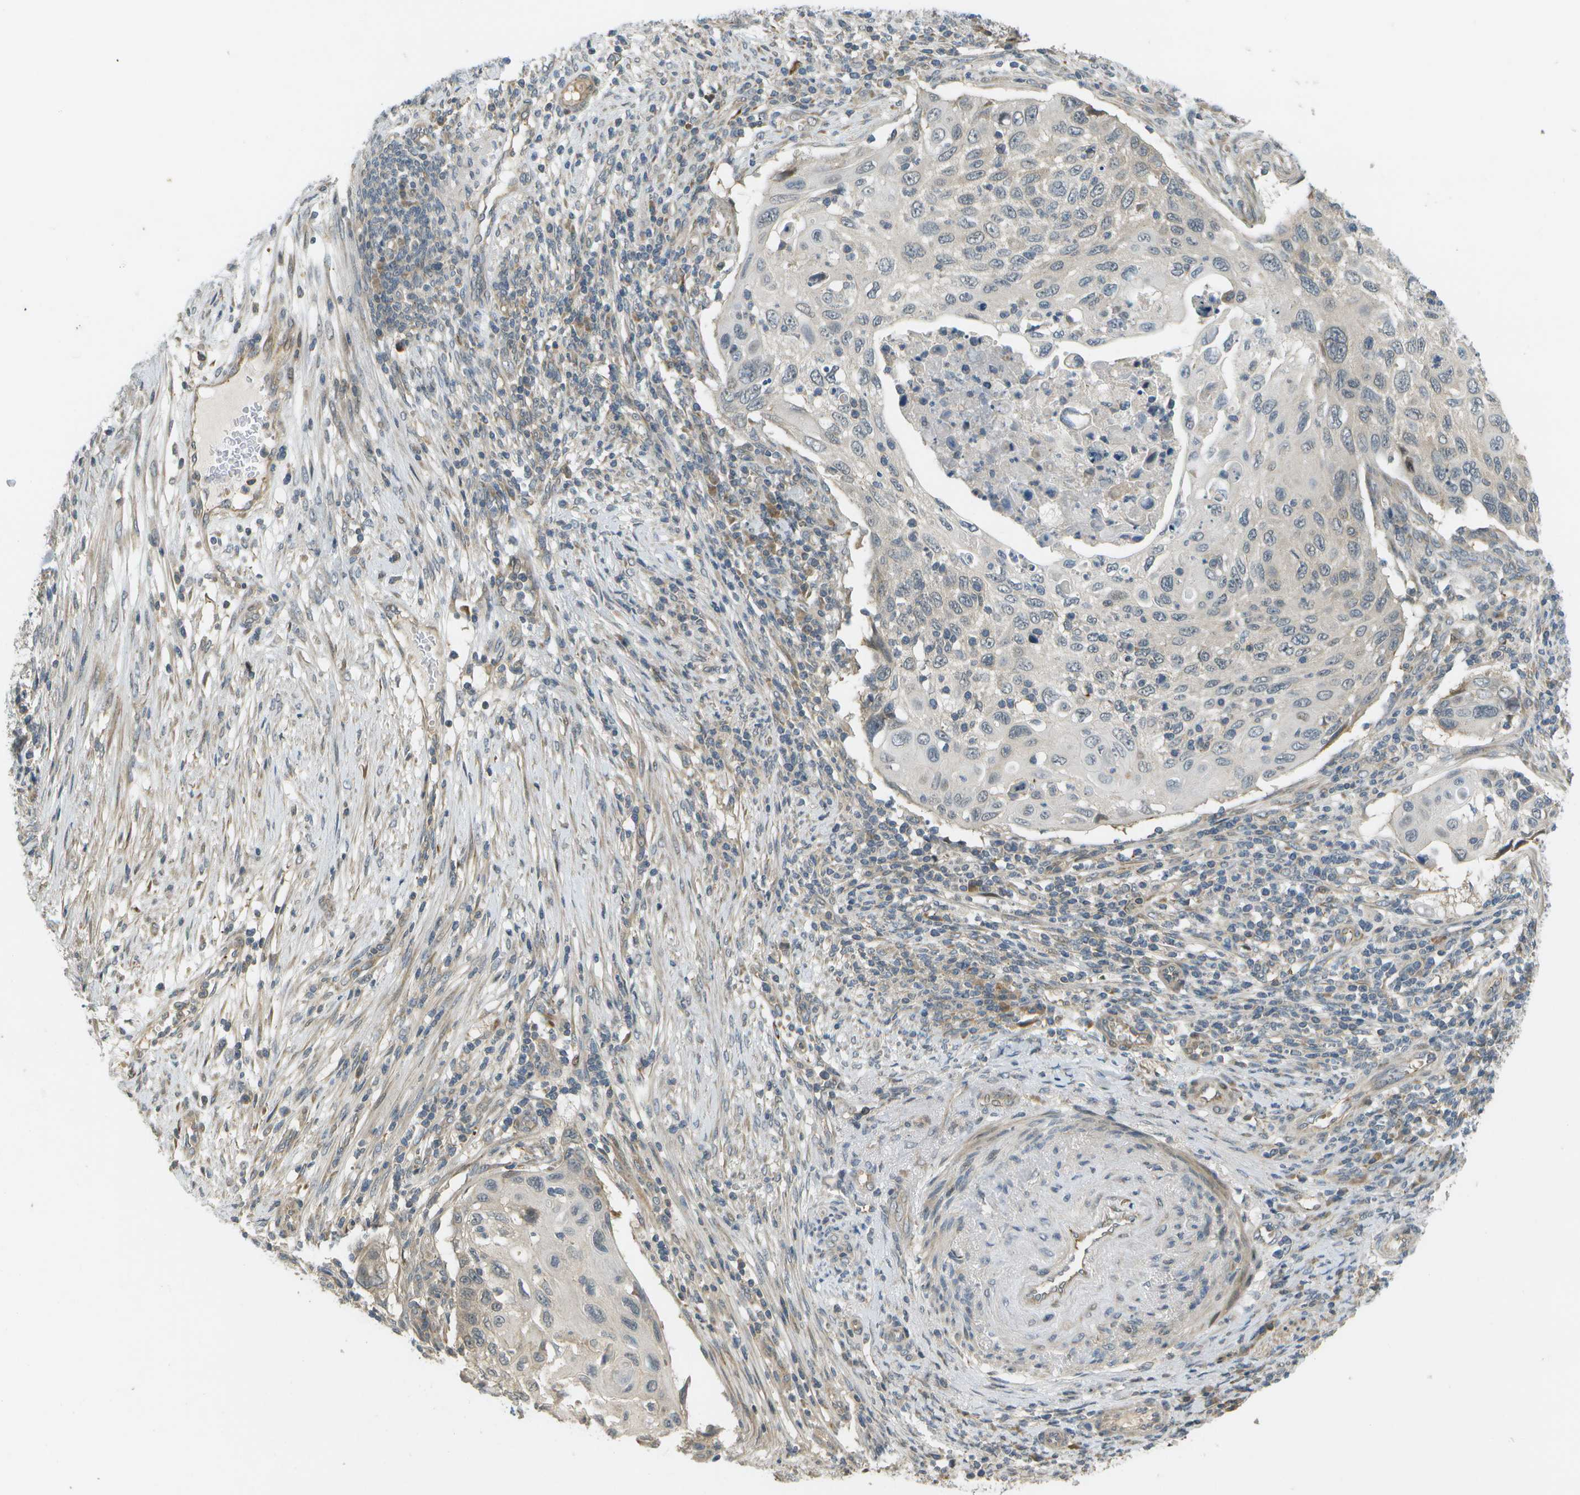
{"staining": {"intensity": "negative", "quantity": "none", "location": "none"}, "tissue": "cervical cancer", "cell_type": "Tumor cells", "image_type": "cancer", "snomed": [{"axis": "morphology", "description": "Squamous cell carcinoma, NOS"}, {"axis": "topography", "description": "Cervix"}], "caption": "A high-resolution histopathology image shows IHC staining of squamous cell carcinoma (cervical), which exhibits no significant expression in tumor cells. Nuclei are stained in blue.", "gene": "WNK2", "patient": {"sex": "female", "age": 70}}